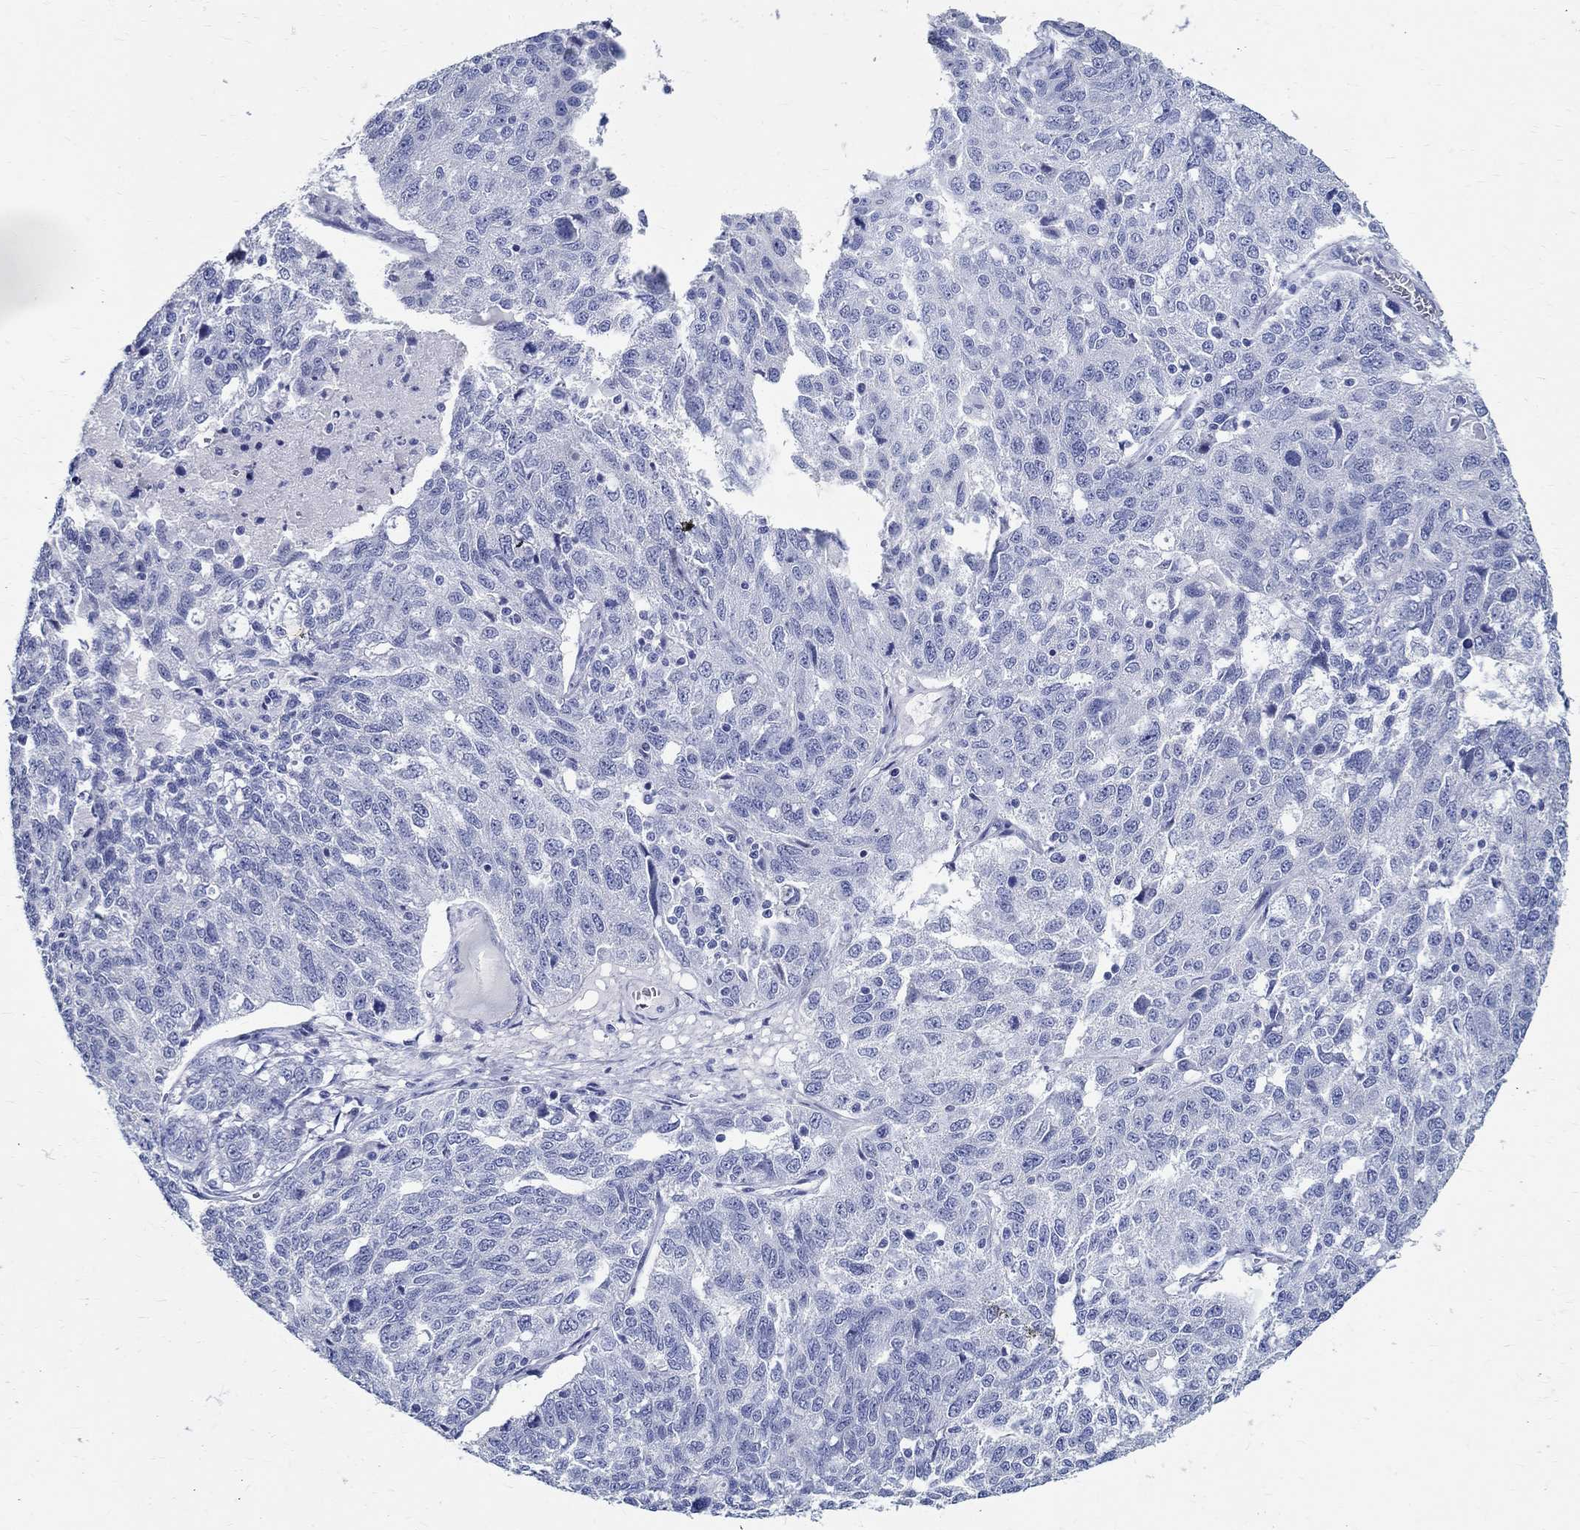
{"staining": {"intensity": "negative", "quantity": "none", "location": "none"}, "tissue": "ovarian cancer", "cell_type": "Tumor cells", "image_type": "cancer", "snomed": [{"axis": "morphology", "description": "Cystadenocarcinoma, serous, NOS"}, {"axis": "topography", "description": "Ovary"}], "caption": "Image shows no protein positivity in tumor cells of serous cystadenocarcinoma (ovarian) tissue.", "gene": "TSPAN16", "patient": {"sex": "female", "age": 71}}